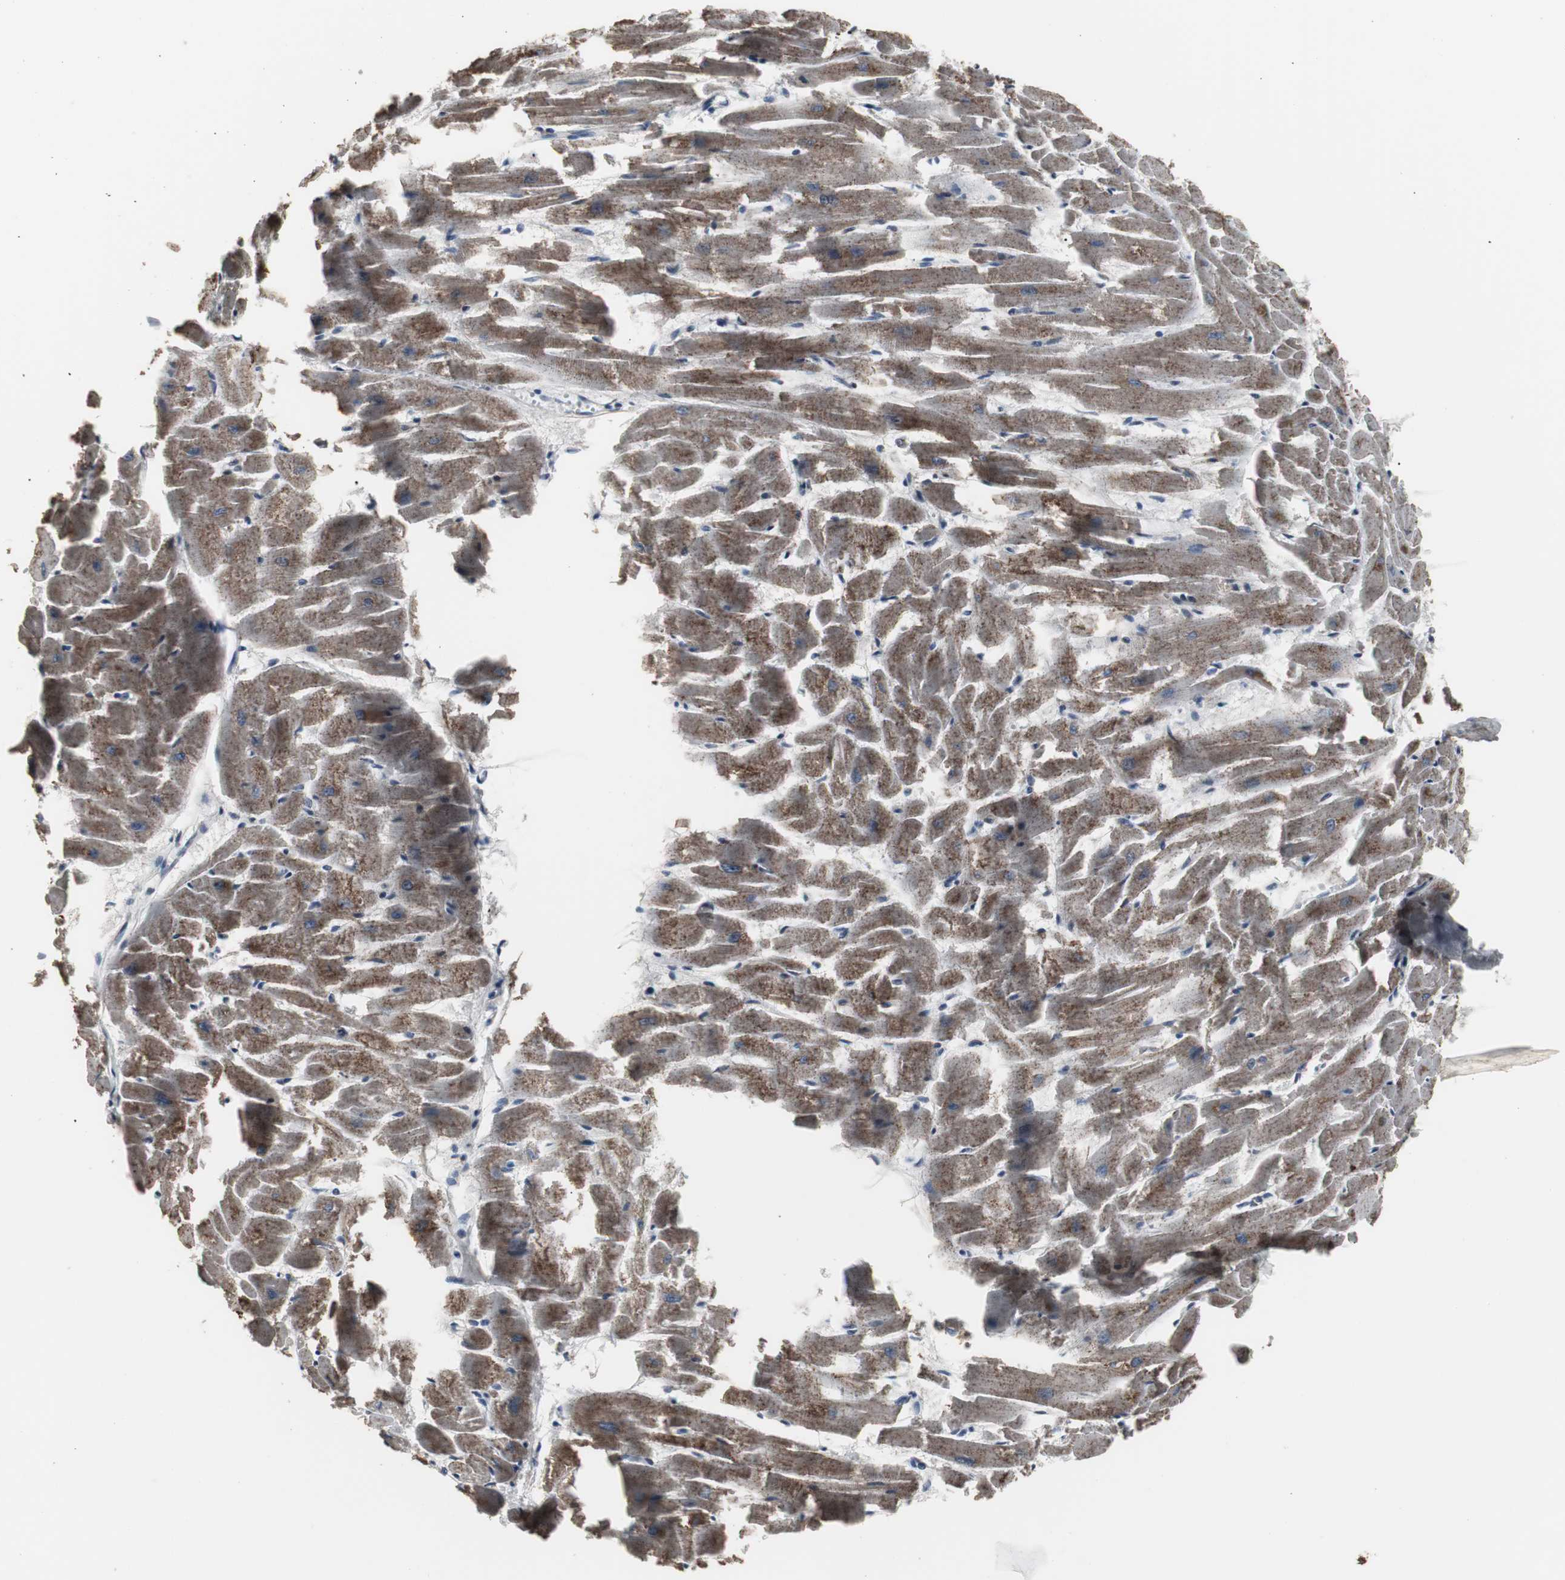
{"staining": {"intensity": "moderate", "quantity": ">75%", "location": "cytoplasmic/membranous"}, "tissue": "heart muscle", "cell_type": "Cardiomyocytes", "image_type": "normal", "snomed": [{"axis": "morphology", "description": "Normal tissue, NOS"}, {"axis": "topography", "description": "Heart"}], "caption": "This histopathology image demonstrates unremarkable heart muscle stained with immunohistochemistry (IHC) to label a protein in brown. The cytoplasmic/membranous of cardiomyocytes show moderate positivity for the protein. Nuclei are counter-stained blue.", "gene": "ACAA1", "patient": {"sex": "female", "age": 19}}